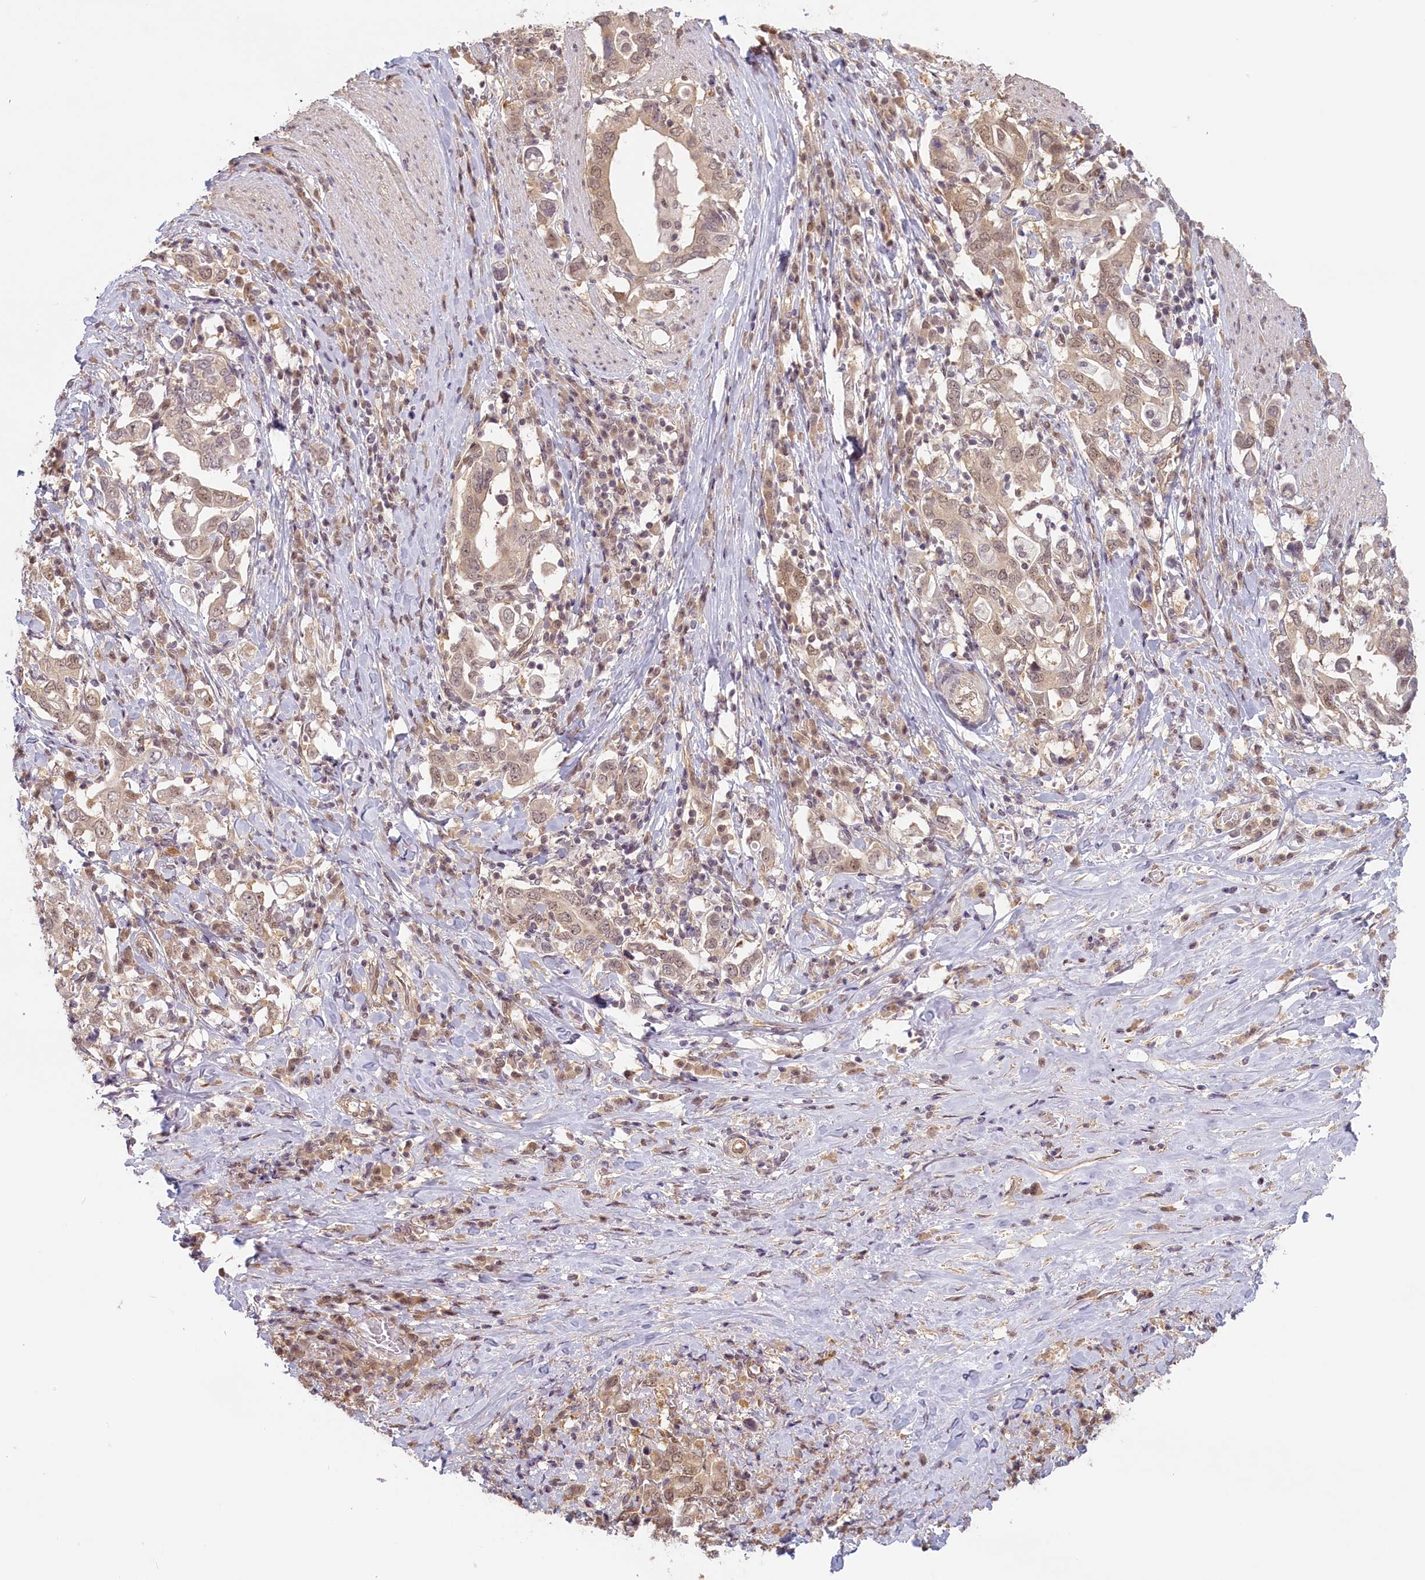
{"staining": {"intensity": "weak", "quantity": ">75%", "location": "nuclear"}, "tissue": "stomach cancer", "cell_type": "Tumor cells", "image_type": "cancer", "snomed": [{"axis": "morphology", "description": "Adenocarcinoma, NOS"}, {"axis": "topography", "description": "Stomach, upper"}, {"axis": "topography", "description": "Stomach"}], "caption": "Immunohistochemistry photomicrograph of stomach cancer stained for a protein (brown), which demonstrates low levels of weak nuclear expression in approximately >75% of tumor cells.", "gene": "C19orf44", "patient": {"sex": "male", "age": 62}}